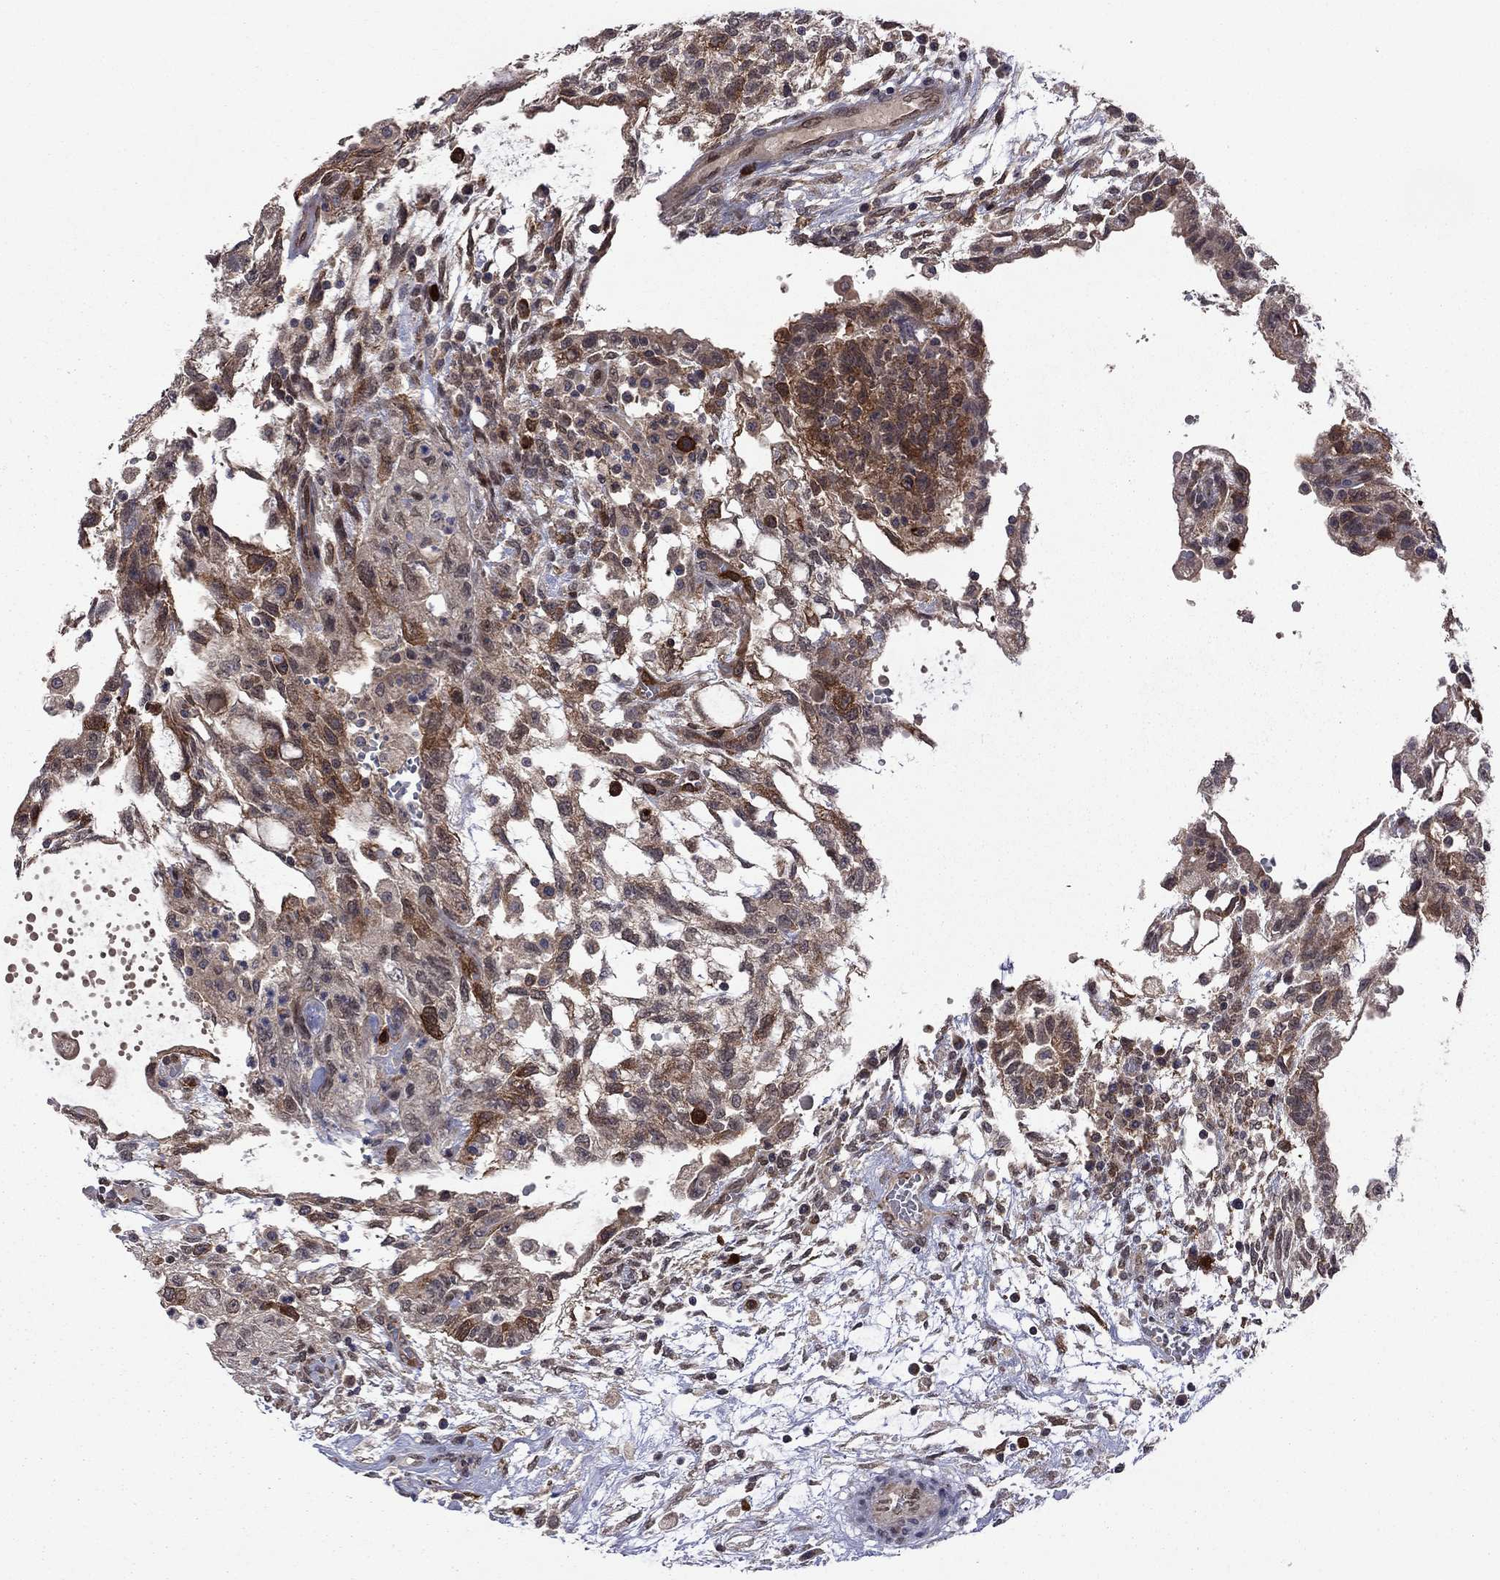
{"staining": {"intensity": "strong", "quantity": "<25%", "location": "cytoplasmic/membranous"}, "tissue": "testis cancer", "cell_type": "Tumor cells", "image_type": "cancer", "snomed": [{"axis": "morphology", "description": "Carcinoma, Embryonal, NOS"}, {"axis": "topography", "description": "Testis"}], "caption": "Immunohistochemistry (IHC) staining of testis cancer (embryonal carcinoma), which demonstrates medium levels of strong cytoplasmic/membranous staining in about <25% of tumor cells indicating strong cytoplasmic/membranous protein expression. The staining was performed using DAB (brown) for protein detection and nuclei were counterstained in hematoxylin (blue).", "gene": "GPAA1", "patient": {"sex": "male", "age": 32}}